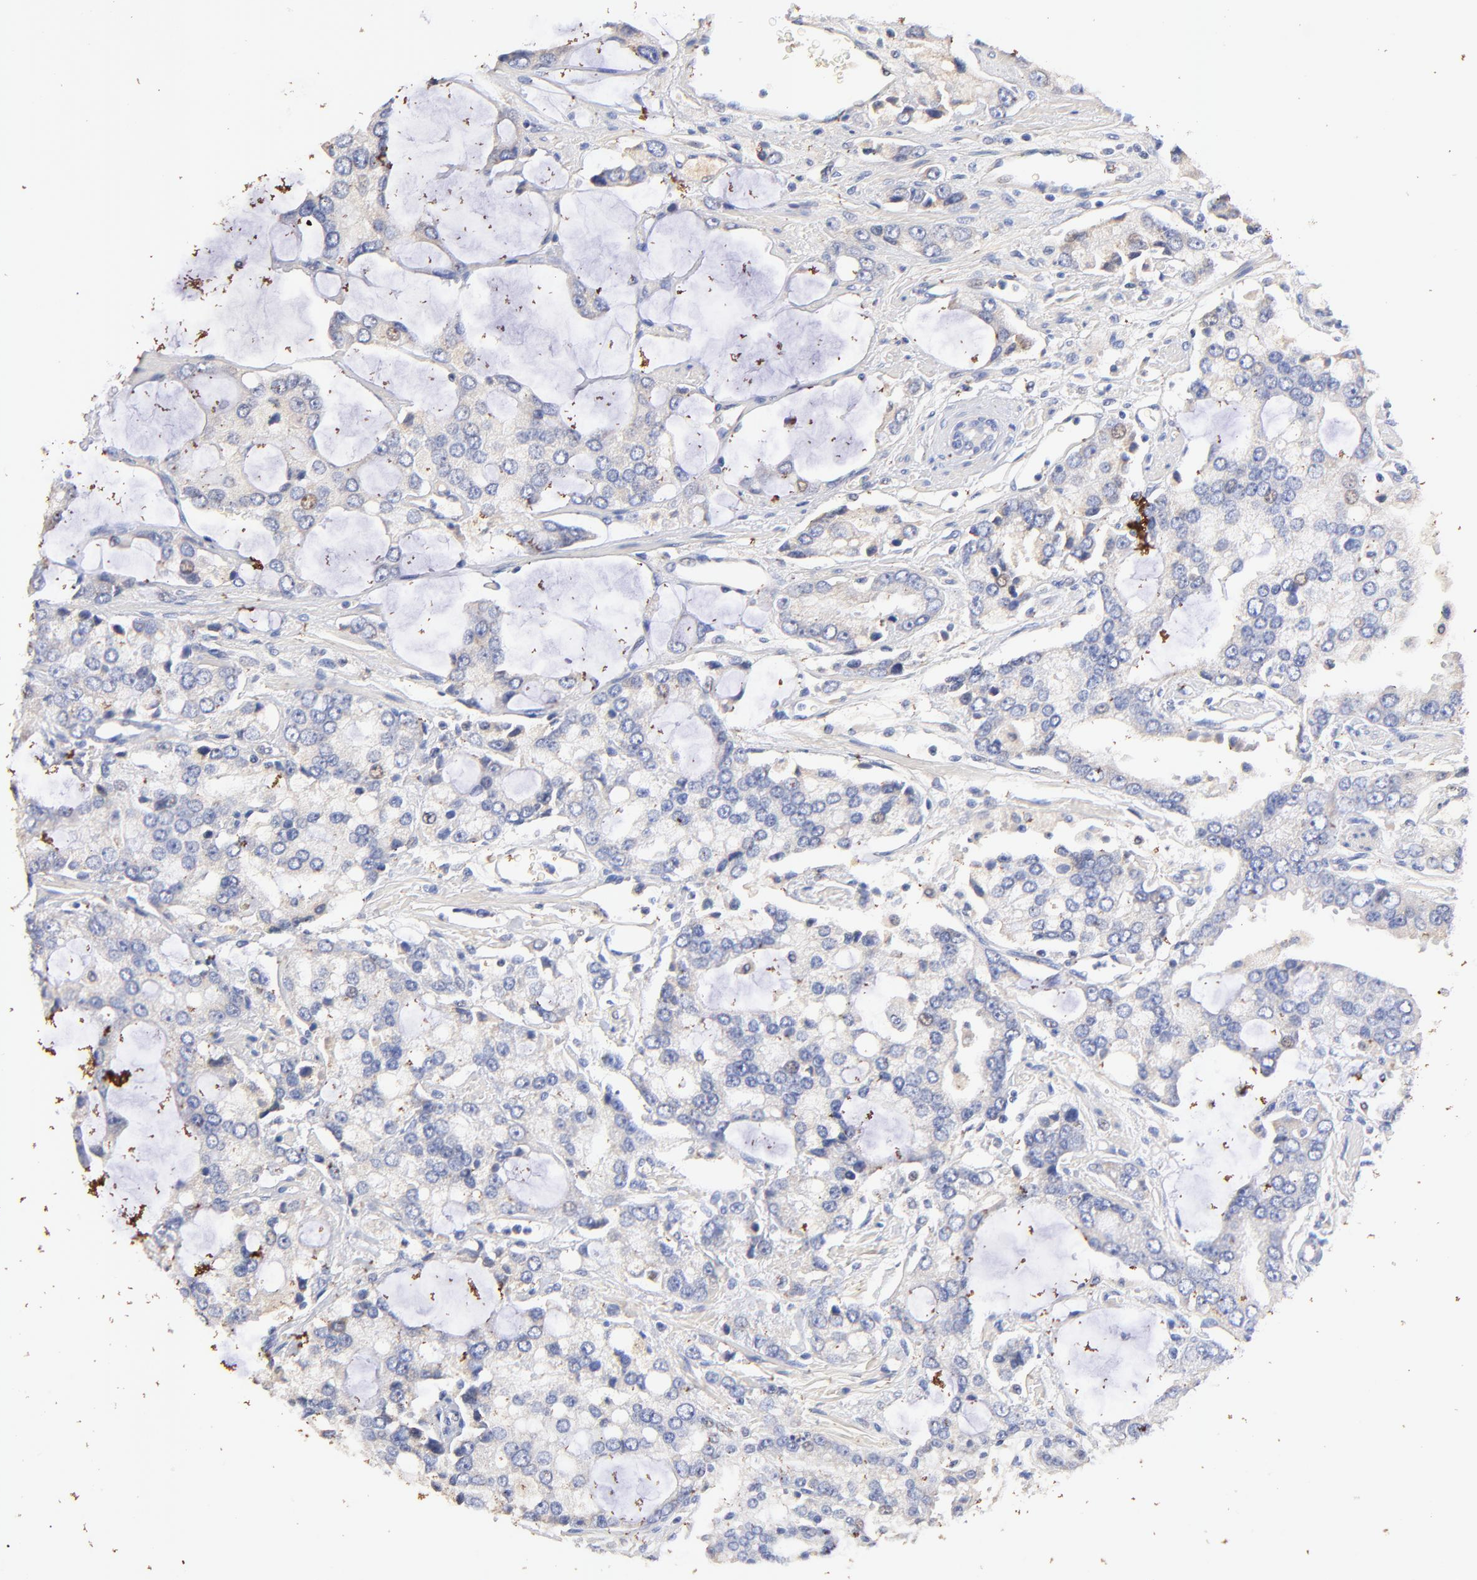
{"staining": {"intensity": "negative", "quantity": "none", "location": "none"}, "tissue": "prostate cancer", "cell_type": "Tumor cells", "image_type": "cancer", "snomed": [{"axis": "morphology", "description": "Adenocarcinoma, High grade"}, {"axis": "topography", "description": "Prostate"}], "caption": "An immunohistochemistry (IHC) micrograph of prostate adenocarcinoma (high-grade) is shown. There is no staining in tumor cells of prostate adenocarcinoma (high-grade).", "gene": "IGLV7-43", "patient": {"sex": "male", "age": 67}}